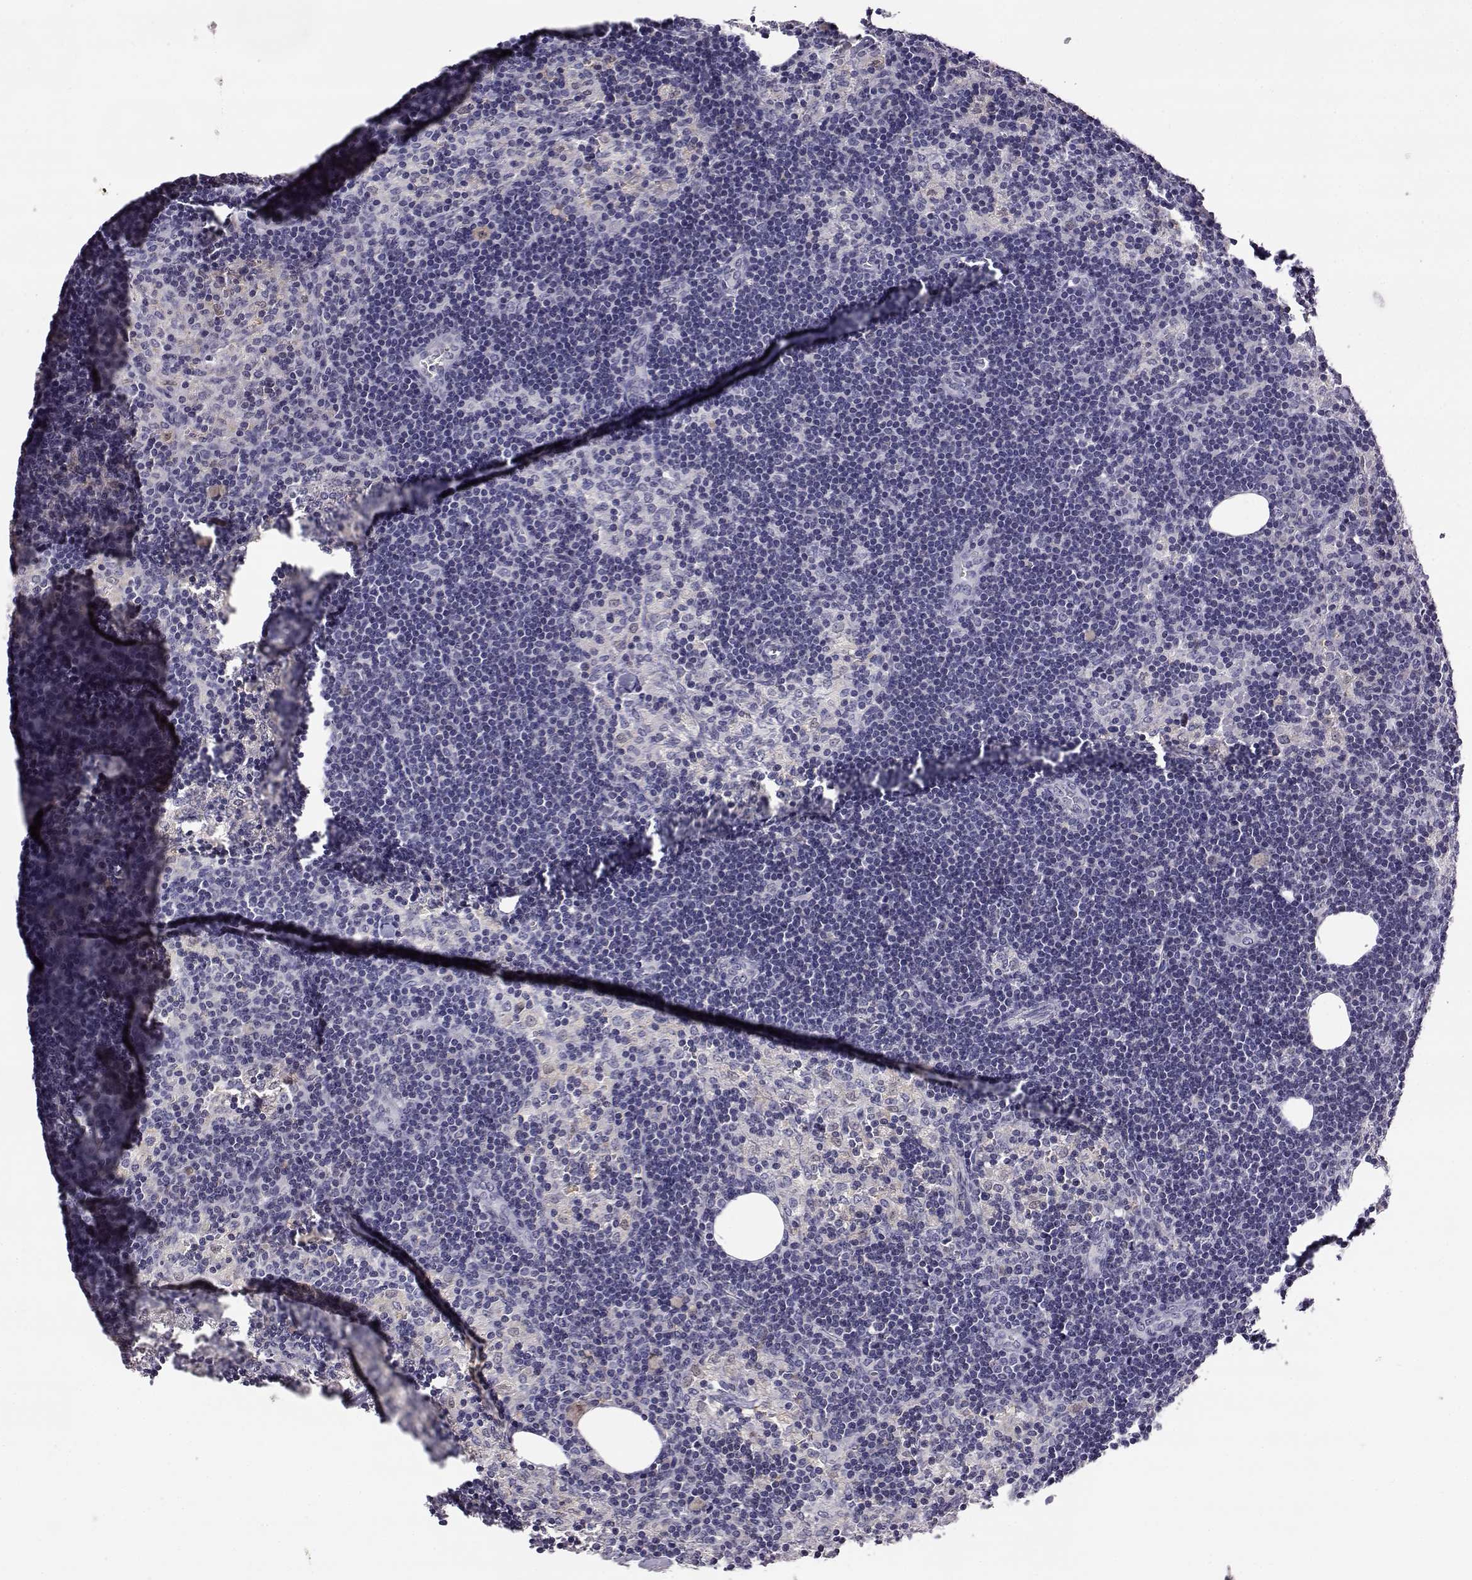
{"staining": {"intensity": "negative", "quantity": "none", "location": "none"}, "tissue": "lymph node", "cell_type": "Germinal center cells", "image_type": "normal", "snomed": [{"axis": "morphology", "description": "Normal tissue, NOS"}, {"axis": "topography", "description": "Lymph node"}], "caption": "The histopathology image exhibits no significant staining in germinal center cells of lymph node. The staining was performed using DAB (3,3'-diaminobenzidine) to visualize the protein expression in brown, while the nuclei were stained in blue with hematoxylin (Magnification: 20x).", "gene": "AKR1B1", "patient": {"sex": "female", "age": 52}}